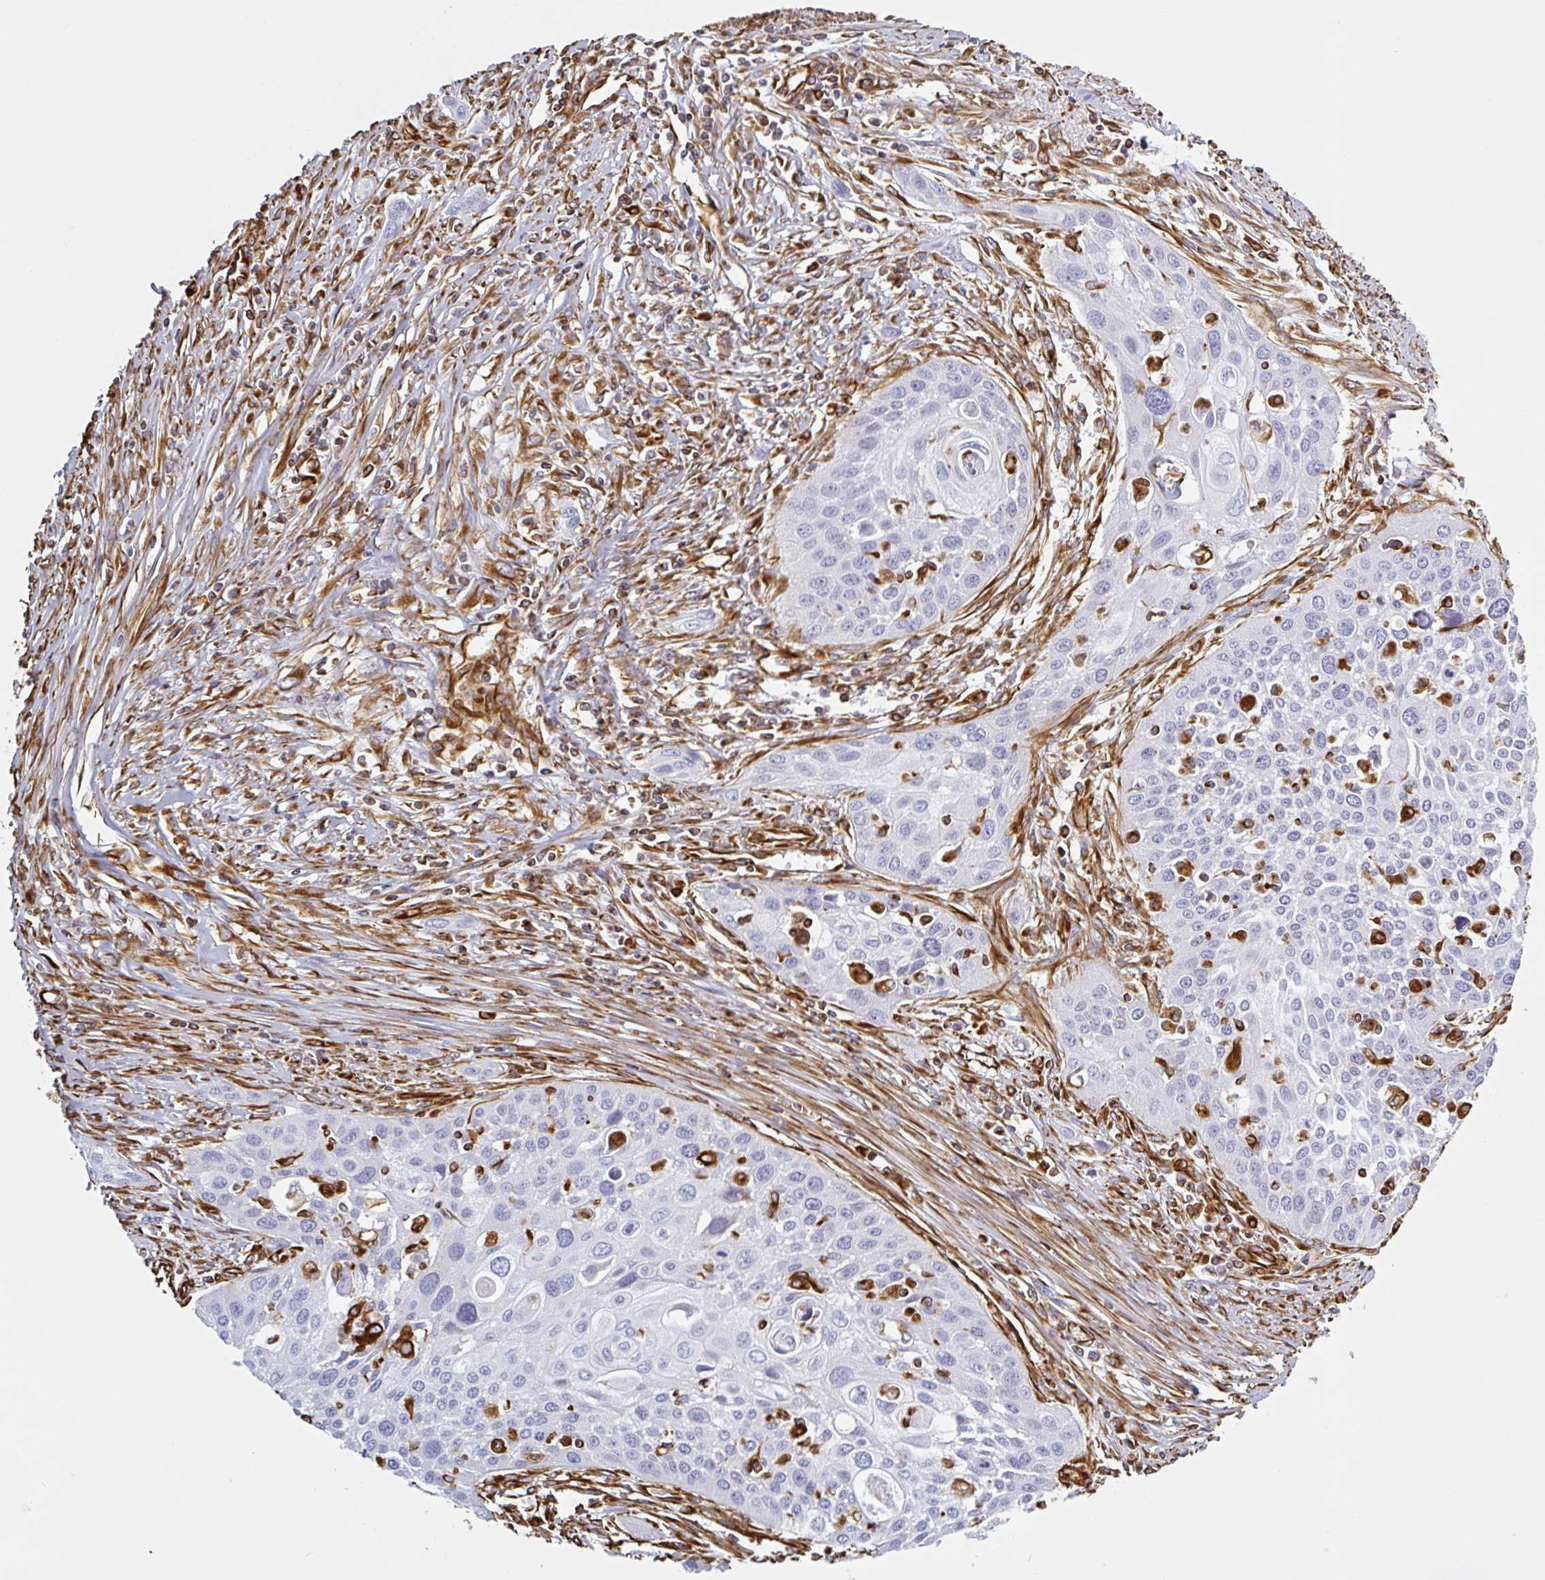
{"staining": {"intensity": "negative", "quantity": "none", "location": "none"}, "tissue": "cervical cancer", "cell_type": "Tumor cells", "image_type": "cancer", "snomed": [{"axis": "morphology", "description": "Squamous cell carcinoma, NOS"}, {"axis": "topography", "description": "Cervix"}], "caption": "Immunohistochemistry (IHC) photomicrograph of neoplastic tissue: squamous cell carcinoma (cervical) stained with DAB (3,3'-diaminobenzidine) reveals no significant protein expression in tumor cells. The staining was performed using DAB to visualize the protein expression in brown, while the nuclei were stained in blue with hematoxylin (Magnification: 20x).", "gene": "PPFIA1", "patient": {"sex": "female", "age": 34}}